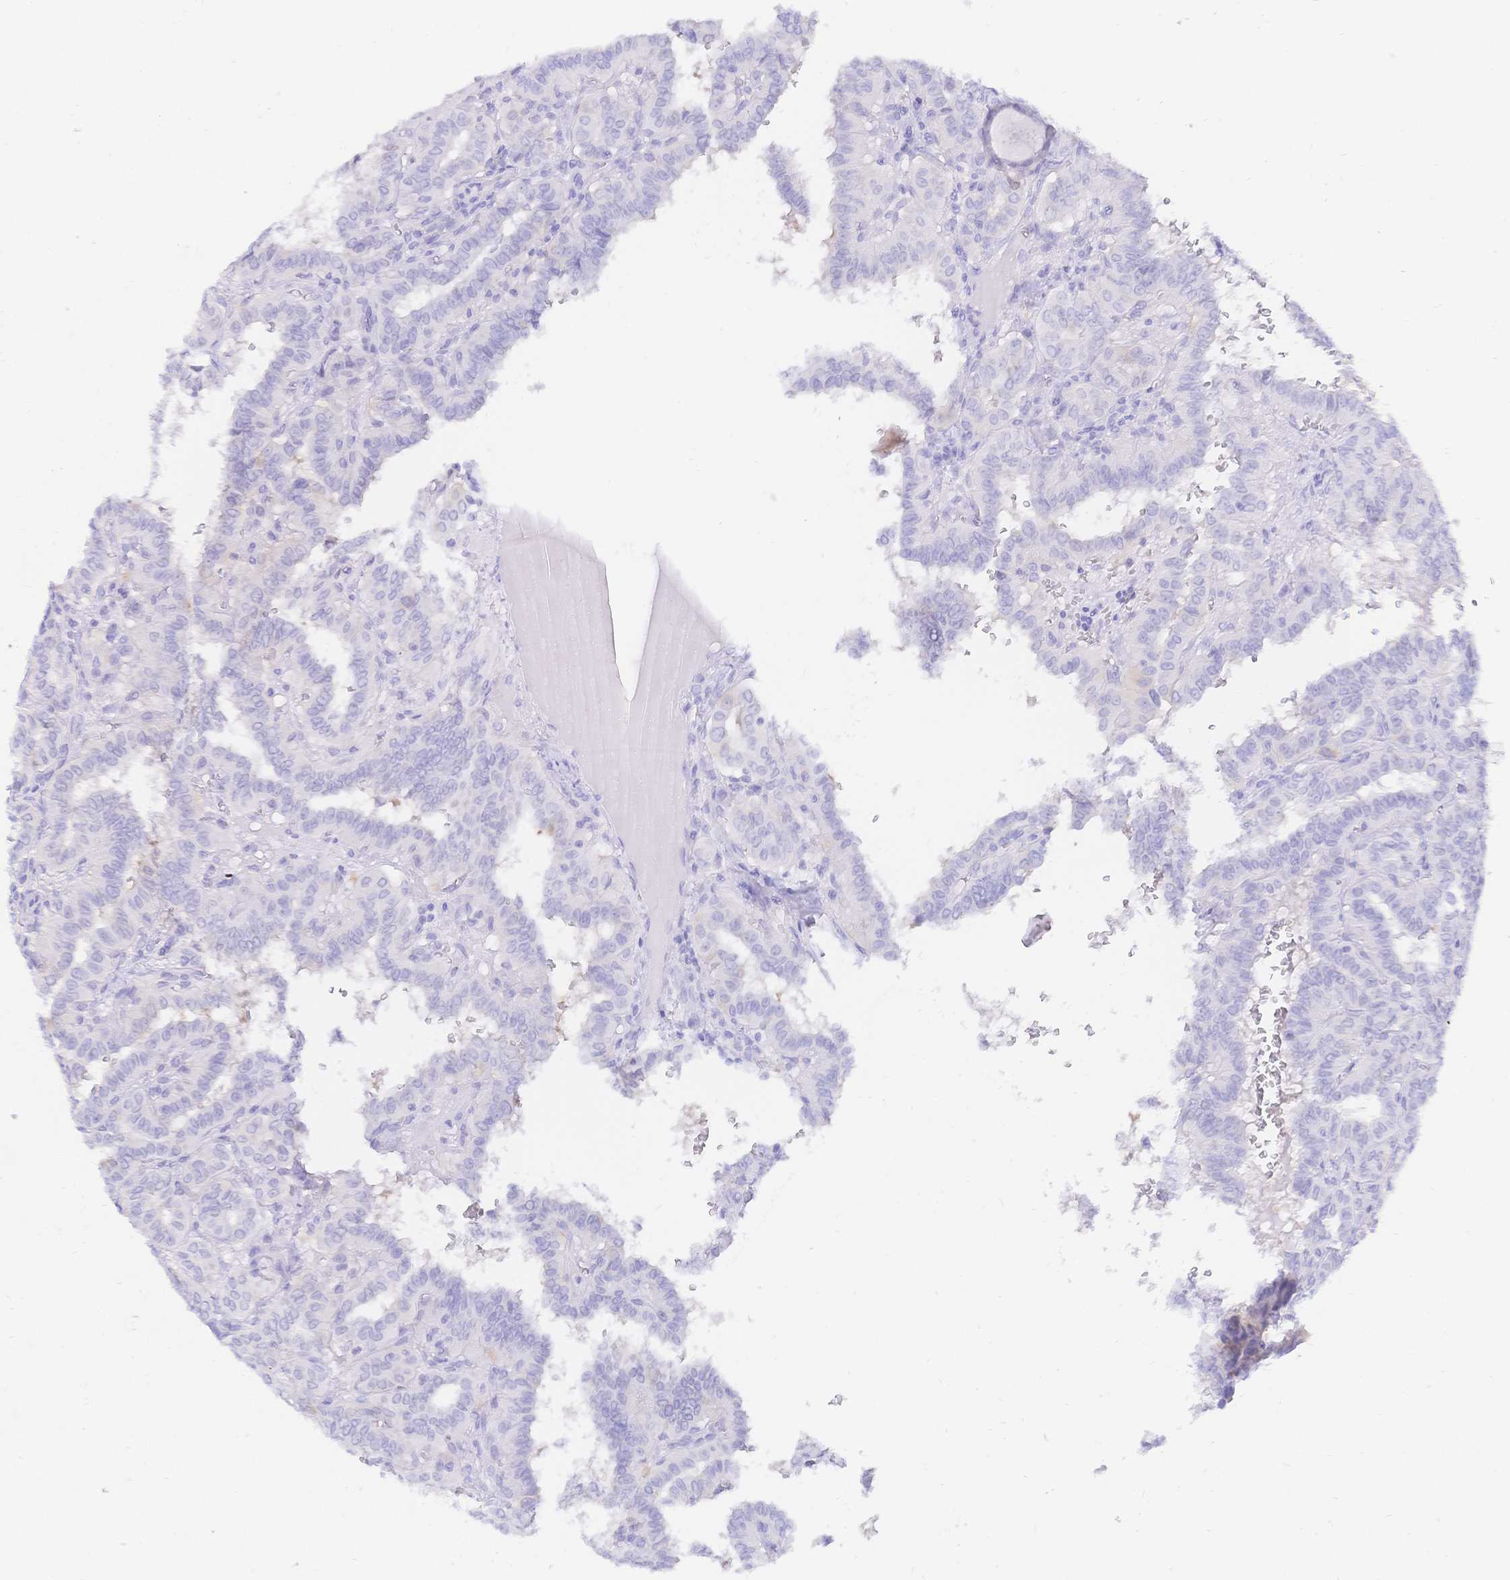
{"staining": {"intensity": "negative", "quantity": "none", "location": "none"}, "tissue": "thyroid cancer", "cell_type": "Tumor cells", "image_type": "cancer", "snomed": [{"axis": "morphology", "description": "Papillary adenocarcinoma, NOS"}, {"axis": "topography", "description": "Thyroid gland"}], "caption": "The IHC image has no significant expression in tumor cells of thyroid papillary adenocarcinoma tissue.", "gene": "RRM1", "patient": {"sex": "female", "age": 21}}